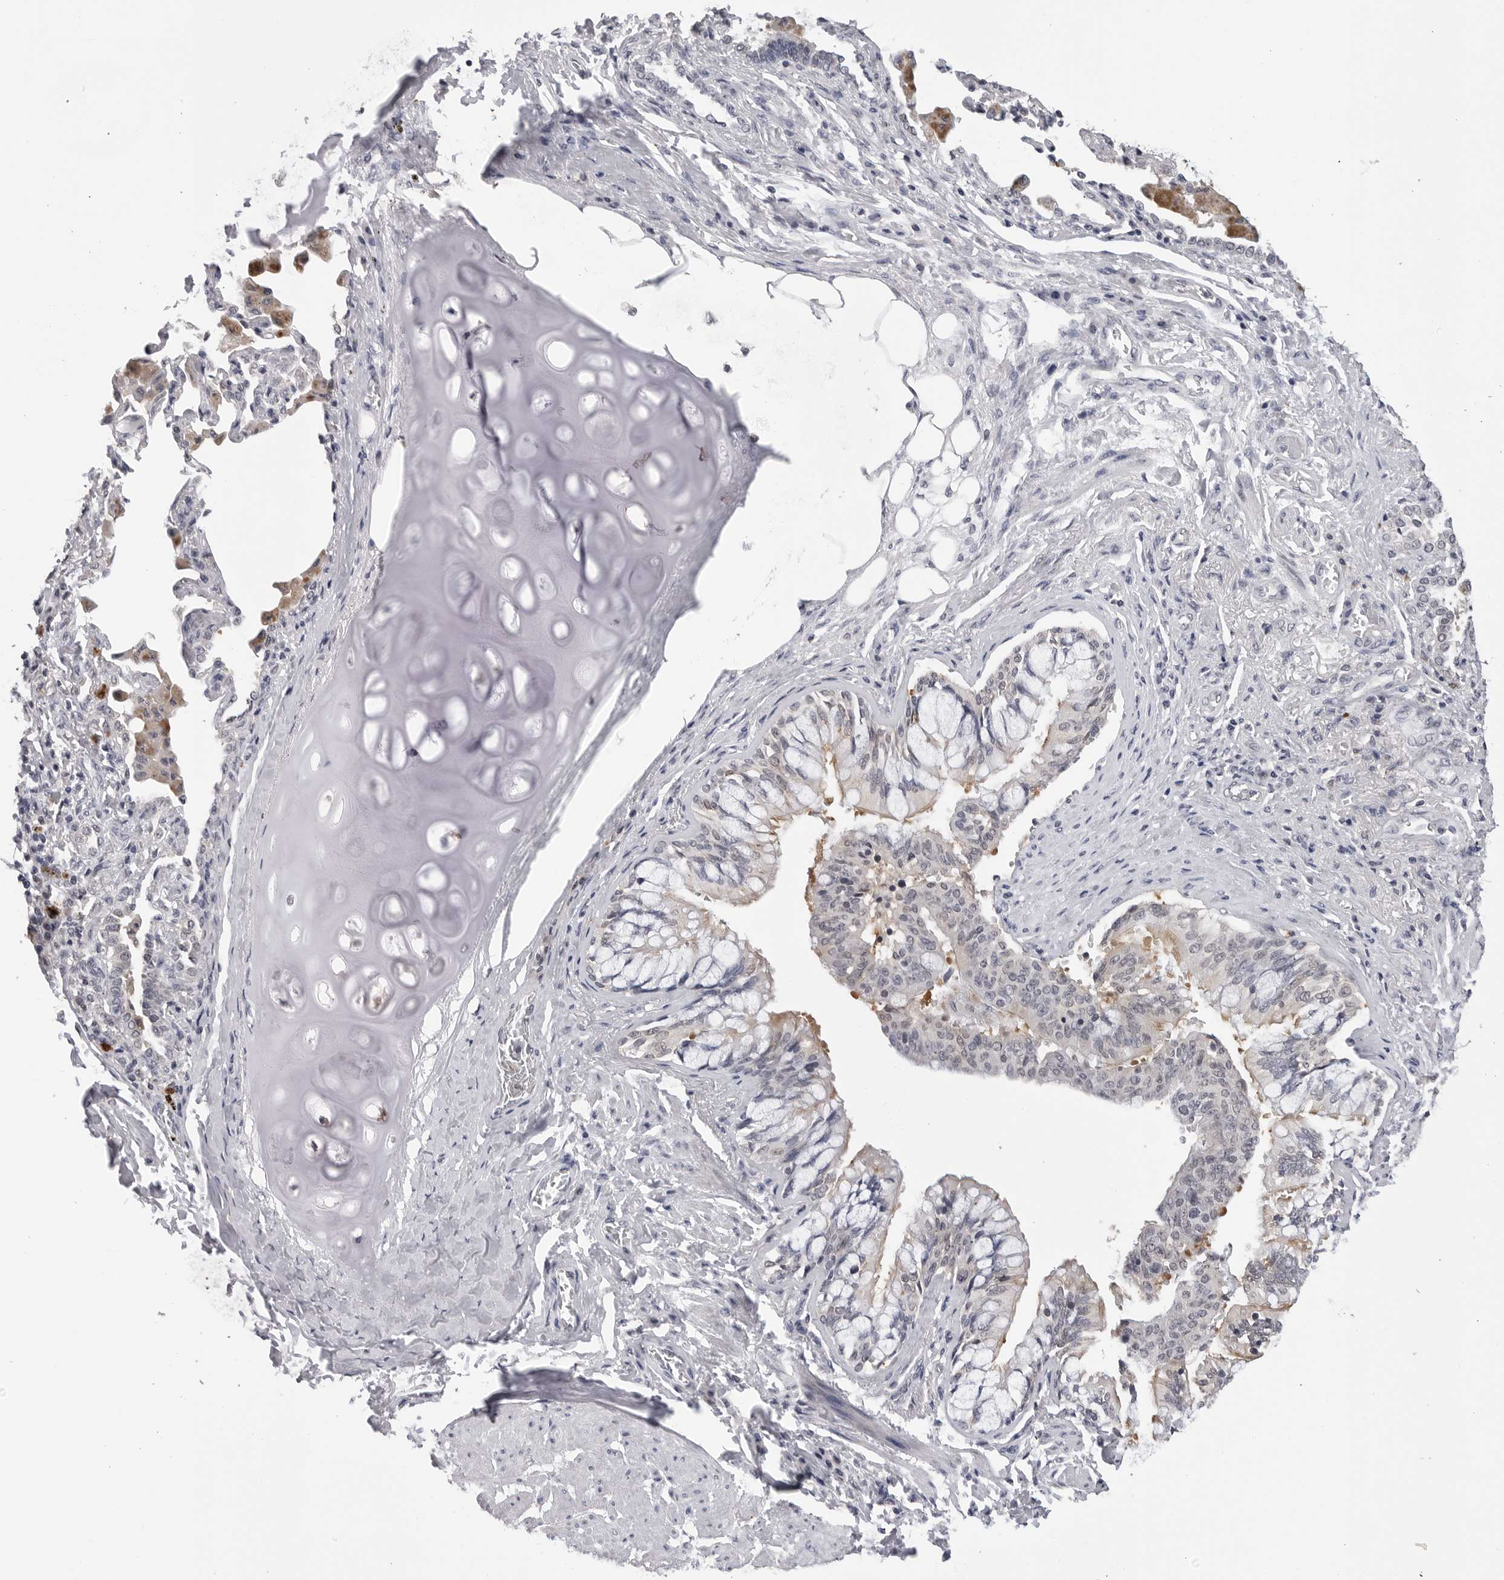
{"staining": {"intensity": "moderate", "quantity": "25%-75%", "location": "cytoplasmic/membranous,nuclear"}, "tissue": "bronchus", "cell_type": "Respiratory epithelial cells", "image_type": "normal", "snomed": [{"axis": "morphology", "description": "Normal tissue, NOS"}, {"axis": "morphology", "description": "Inflammation, NOS"}, {"axis": "topography", "description": "Lung"}], "caption": "Immunohistochemical staining of benign bronchus shows 25%-75% levels of moderate cytoplasmic/membranous,nuclear protein expression in about 25%-75% of respiratory epithelial cells. The staining was performed using DAB (3,3'-diaminobenzidine), with brown indicating positive protein expression. Nuclei are stained blue with hematoxylin.", "gene": "CDK20", "patient": {"sex": "female", "age": 46}}